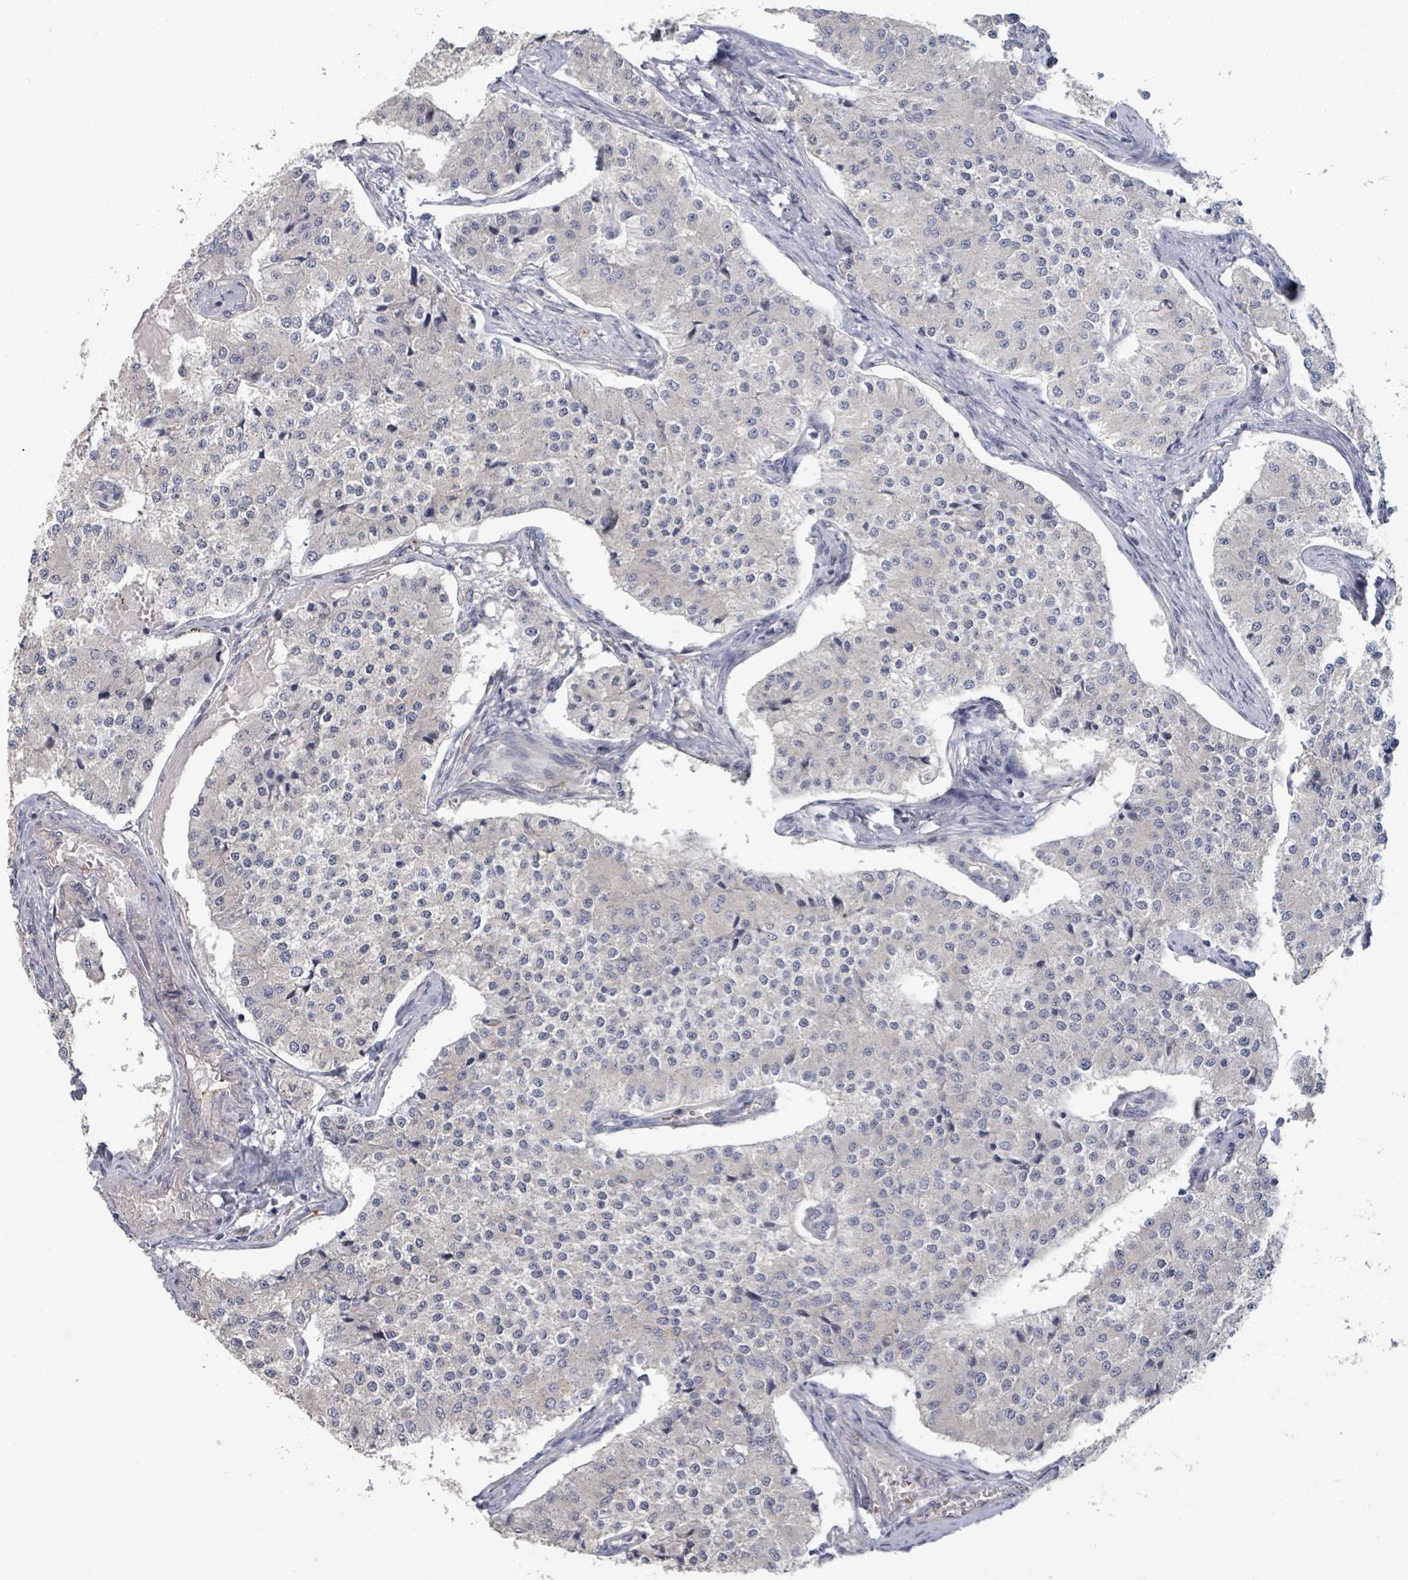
{"staining": {"intensity": "negative", "quantity": "none", "location": "none"}, "tissue": "carcinoid", "cell_type": "Tumor cells", "image_type": "cancer", "snomed": [{"axis": "morphology", "description": "Carcinoid, malignant, NOS"}, {"axis": "topography", "description": "Colon"}], "caption": "Human malignant carcinoid stained for a protein using immunohistochemistry reveals no staining in tumor cells.", "gene": "PLAUR", "patient": {"sex": "female", "age": 52}}